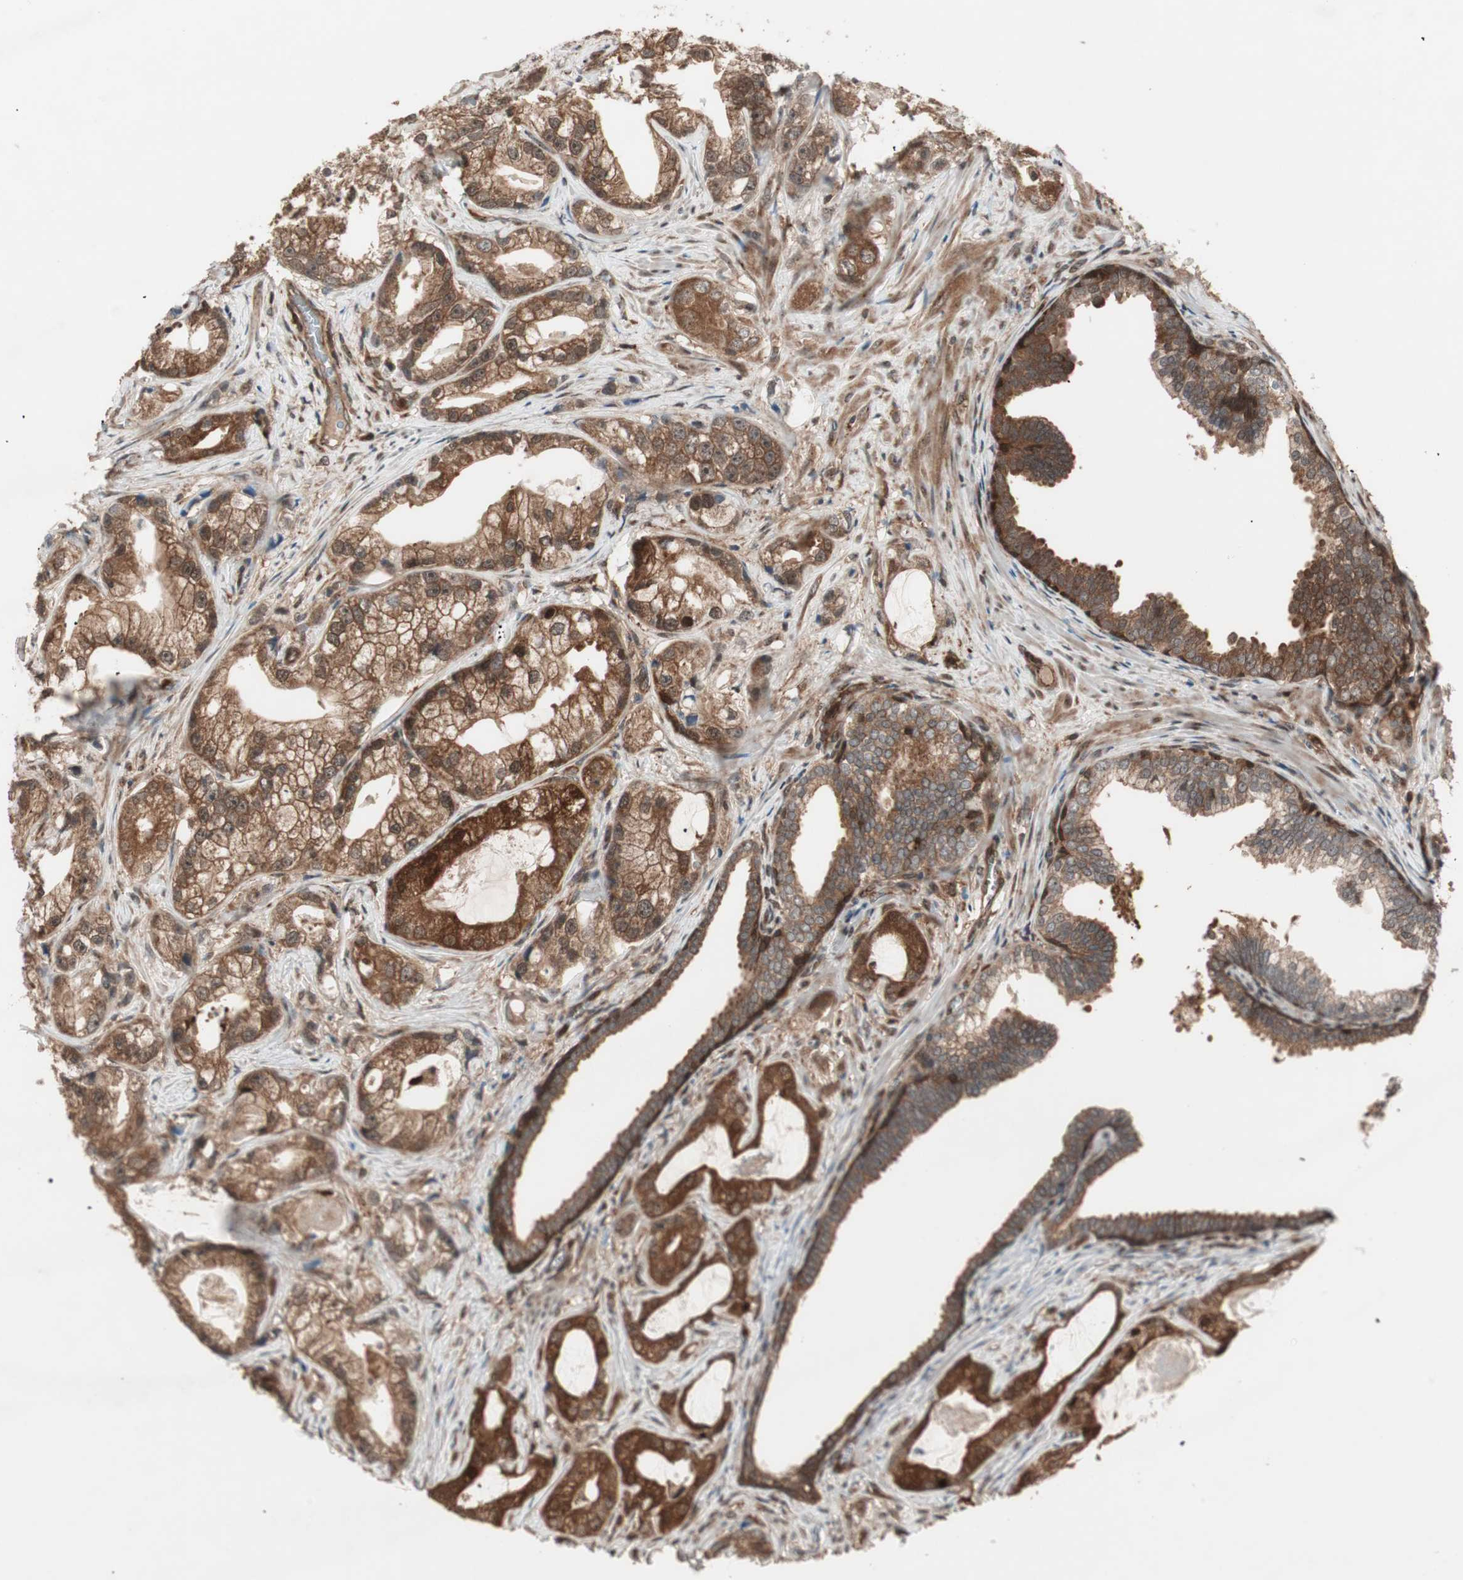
{"staining": {"intensity": "strong", "quantity": ">75%", "location": "cytoplasmic/membranous"}, "tissue": "prostate cancer", "cell_type": "Tumor cells", "image_type": "cancer", "snomed": [{"axis": "morphology", "description": "Adenocarcinoma, Low grade"}, {"axis": "topography", "description": "Prostate"}], "caption": "Prostate cancer (adenocarcinoma (low-grade)) was stained to show a protein in brown. There is high levels of strong cytoplasmic/membranous staining in approximately >75% of tumor cells.", "gene": "PRKG2", "patient": {"sex": "male", "age": 59}}